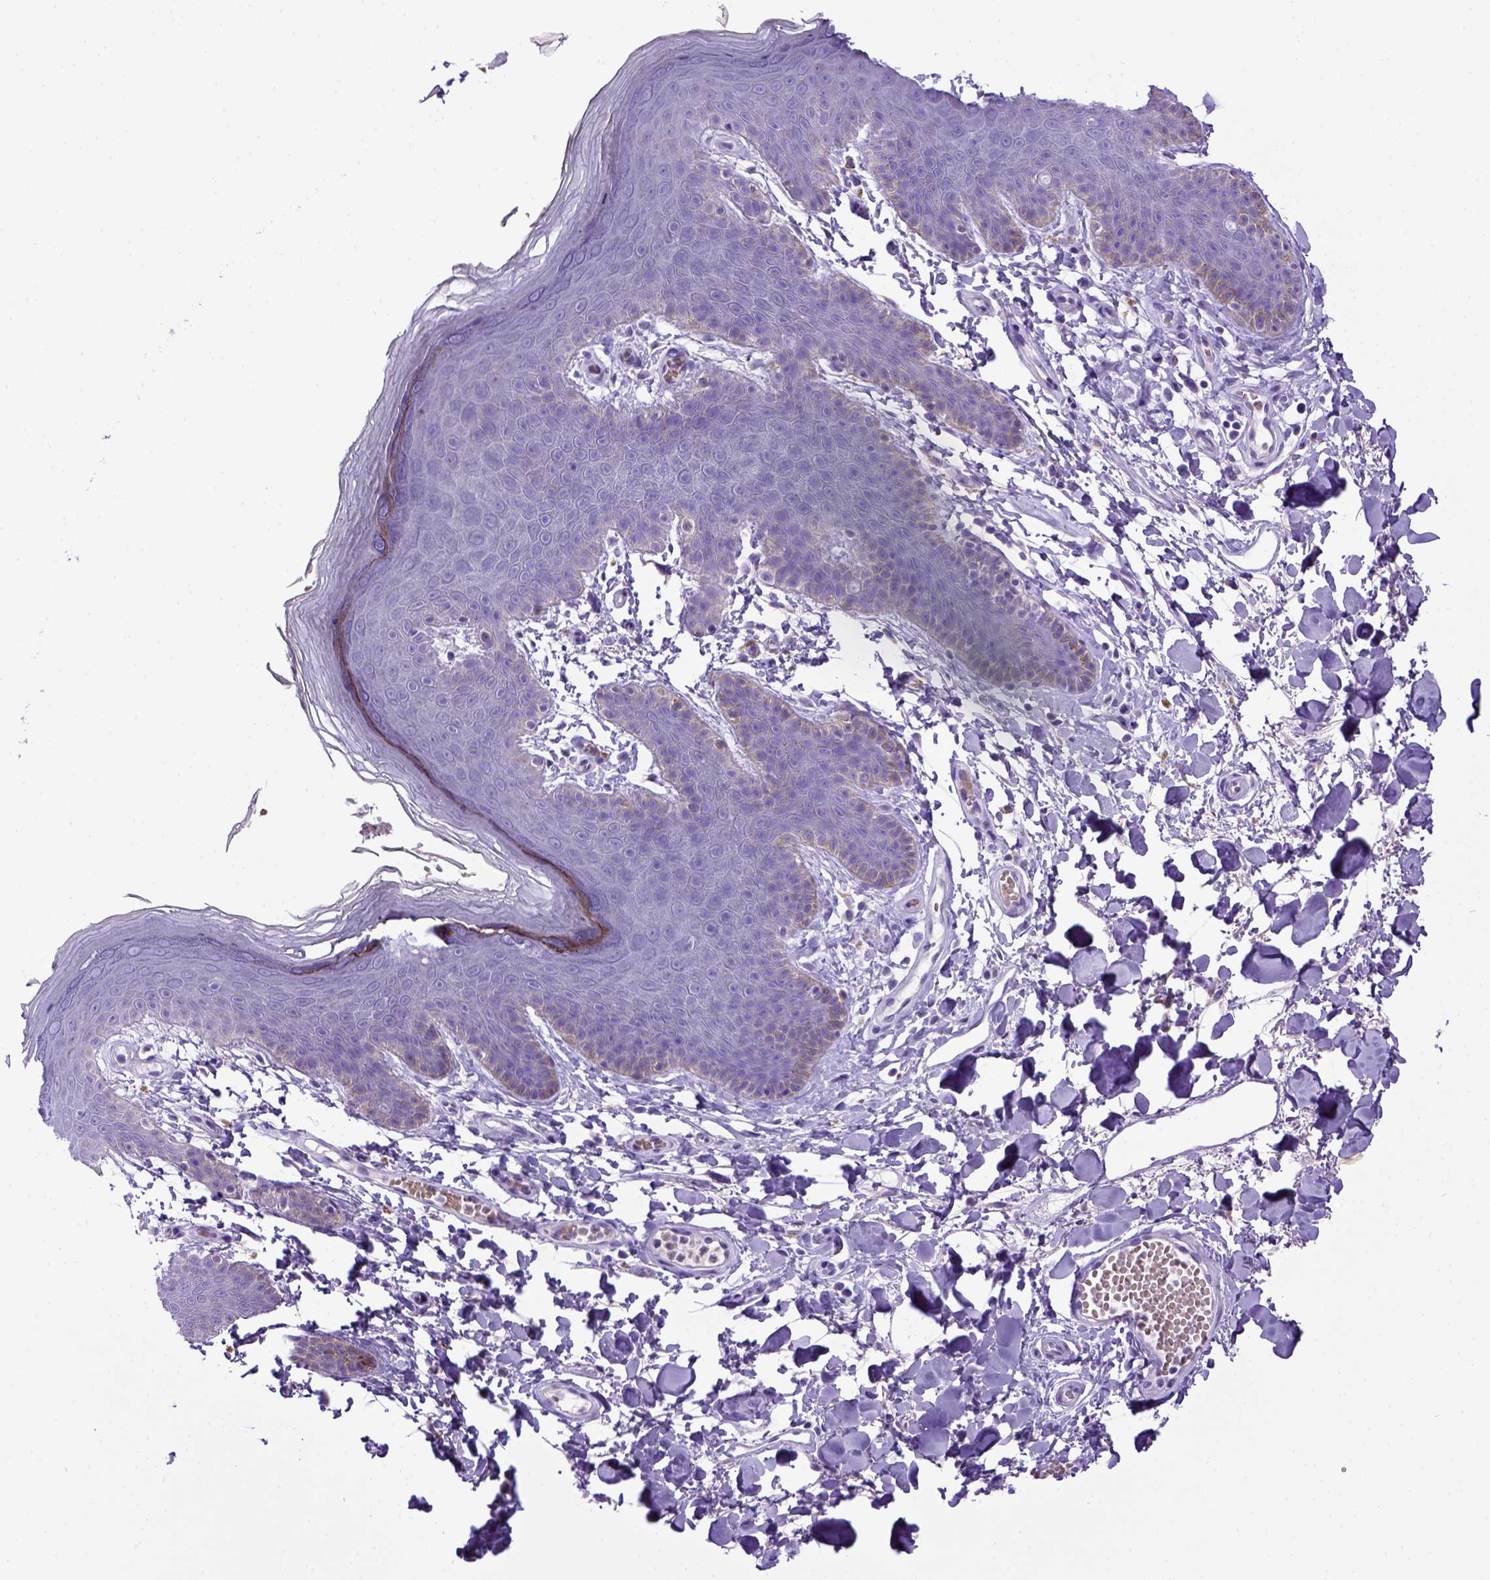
{"staining": {"intensity": "negative", "quantity": "none", "location": "none"}, "tissue": "skin", "cell_type": "Epidermal cells", "image_type": "normal", "snomed": [{"axis": "morphology", "description": "Normal tissue, NOS"}, {"axis": "topography", "description": "Anal"}], "caption": "Immunohistochemical staining of normal skin shows no significant staining in epidermal cells.", "gene": "BAAT", "patient": {"sex": "male", "age": 53}}